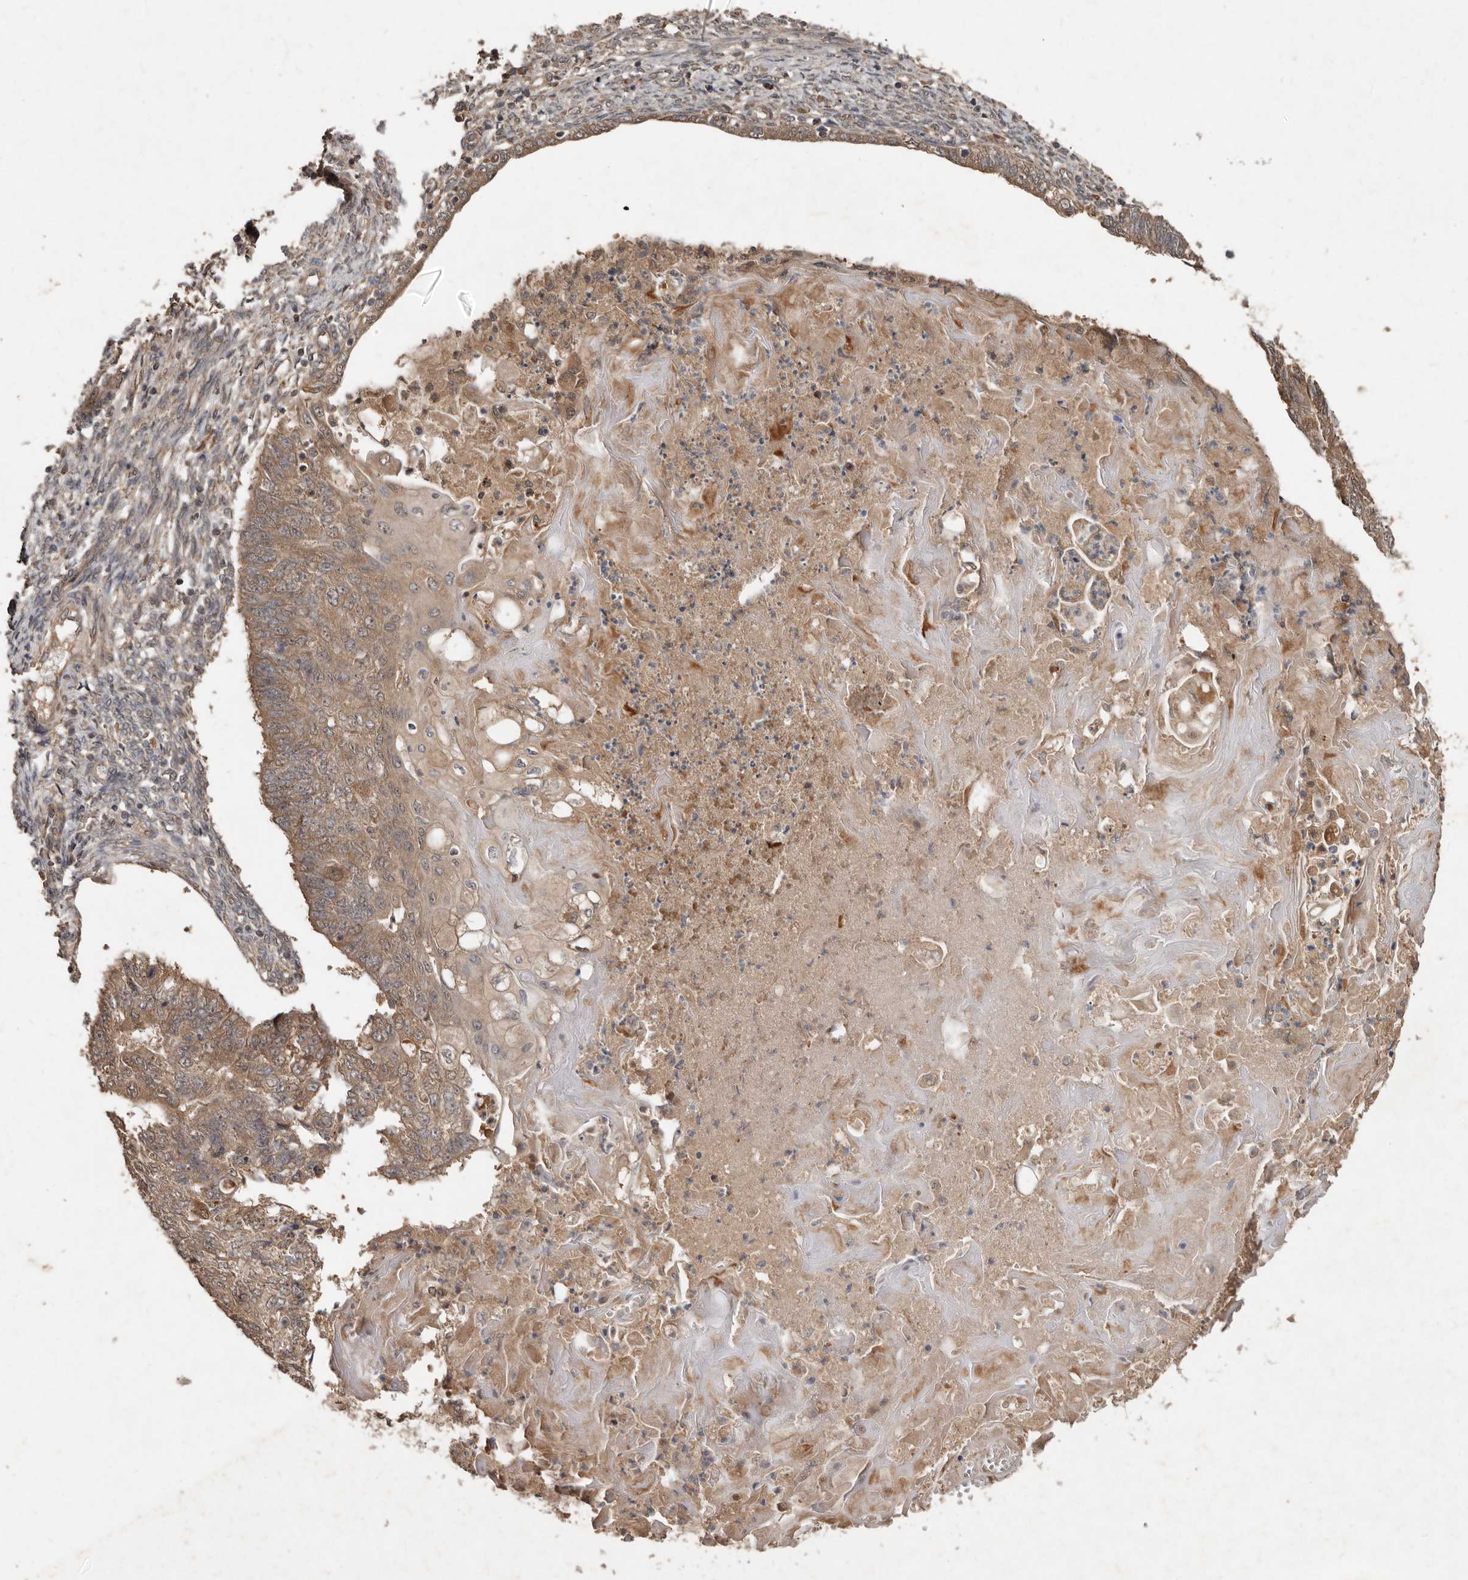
{"staining": {"intensity": "moderate", "quantity": ">75%", "location": "cytoplasmic/membranous"}, "tissue": "endometrial cancer", "cell_type": "Tumor cells", "image_type": "cancer", "snomed": [{"axis": "morphology", "description": "Adenocarcinoma, NOS"}, {"axis": "topography", "description": "Endometrium"}], "caption": "Endometrial adenocarcinoma was stained to show a protein in brown. There is medium levels of moderate cytoplasmic/membranous positivity in about >75% of tumor cells.", "gene": "KIF26B", "patient": {"sex": "female", "age": 32}}